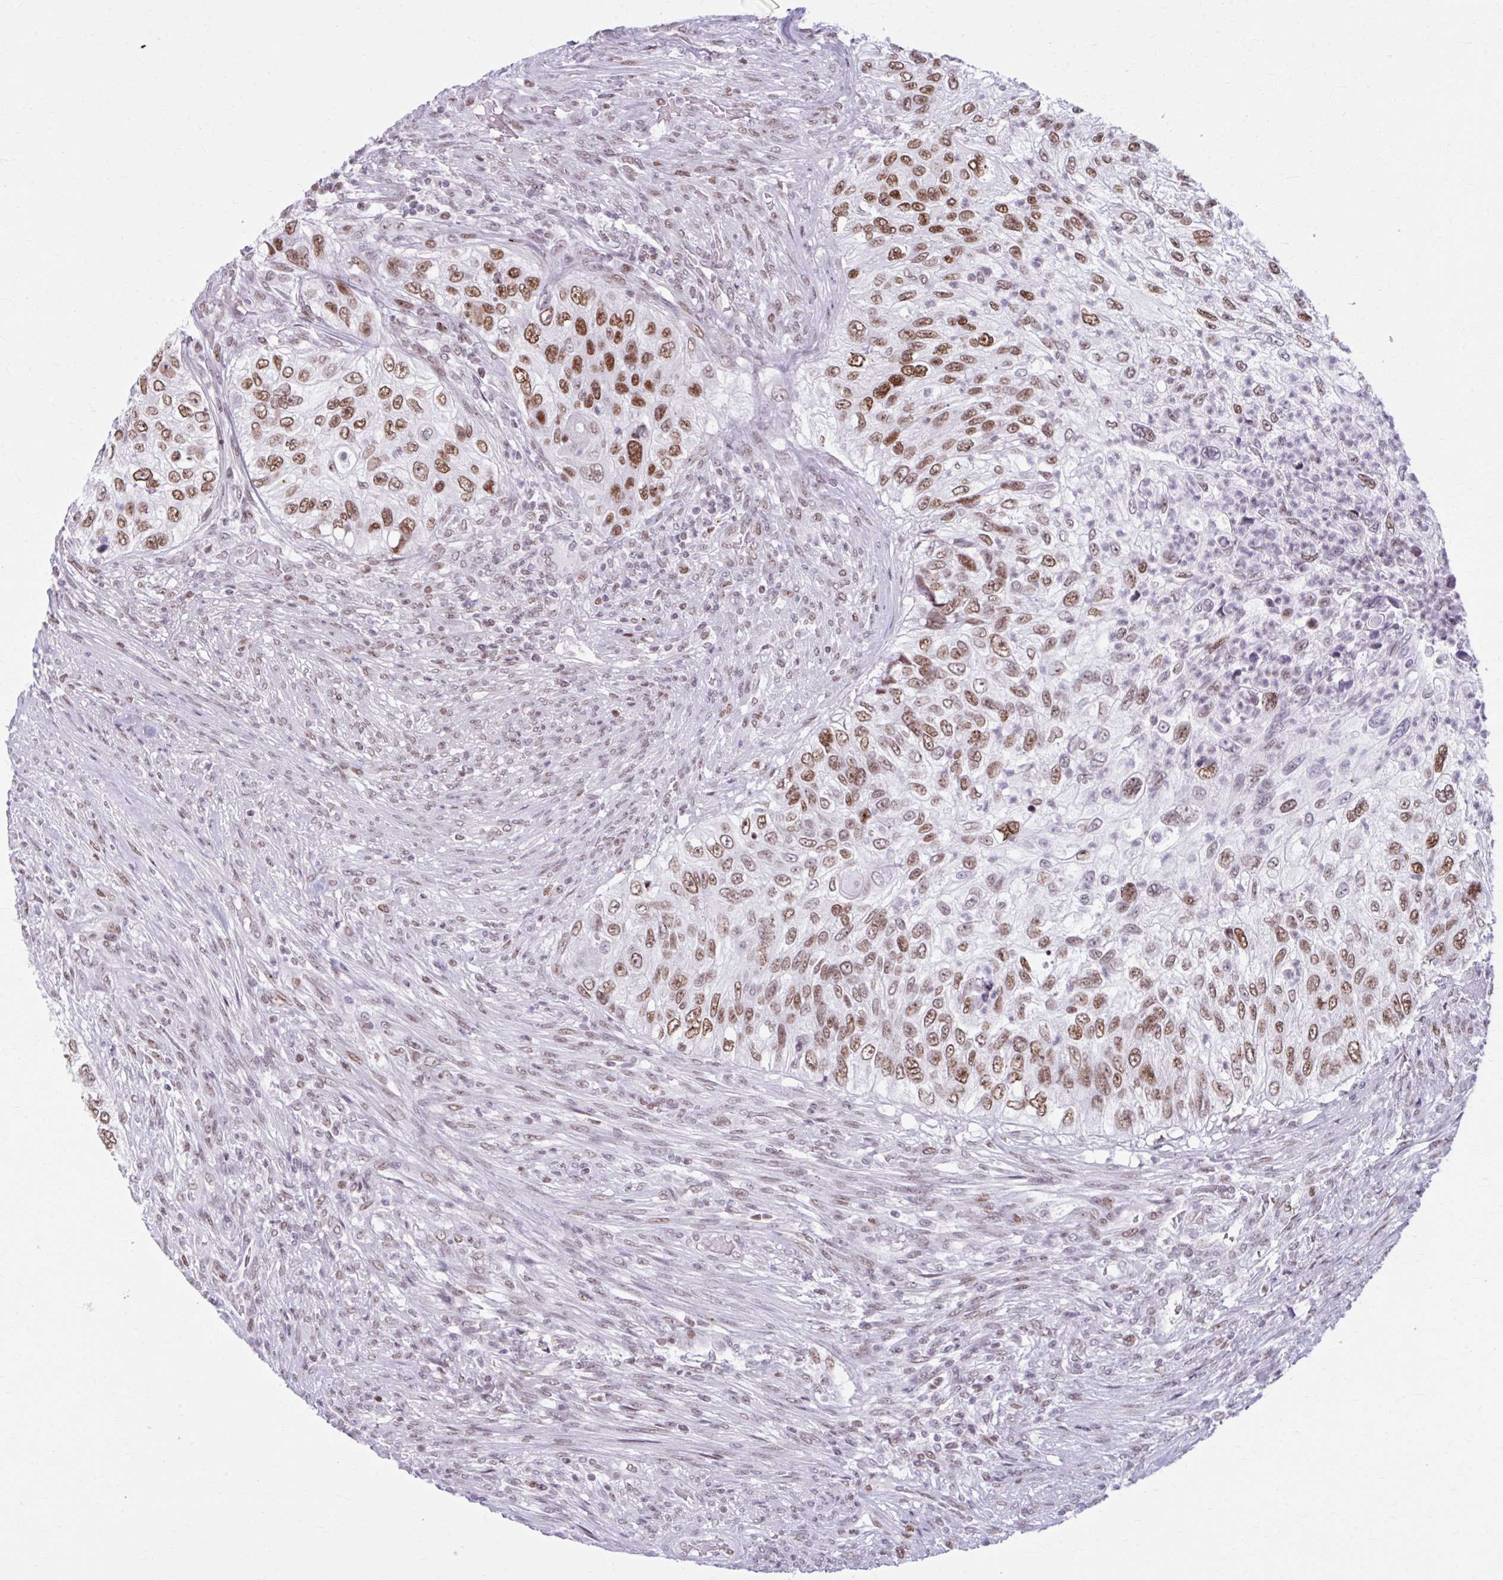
{"staining": {"intensity": "moderate", "quantity": ">75%", "location": "nuclear"}, "tissue": "urothelial cancer", "cell_type": "Tumor cells", "image_type": "cancer", "snomed": [{"axis": "morphology", "description": "Urothelial carcinoma, High grade"}, {"axis": "topography", "description": "Urinary bladder"}], "caption": "There is medium levels of moderate nuclear positivity in tumor cells of urothelial carcinoma (high-grade), as demonstrated by immunohistochemical staining (brown color).", "gene": "PABIR1", "patient": {"sex": "female", "age": 60}}